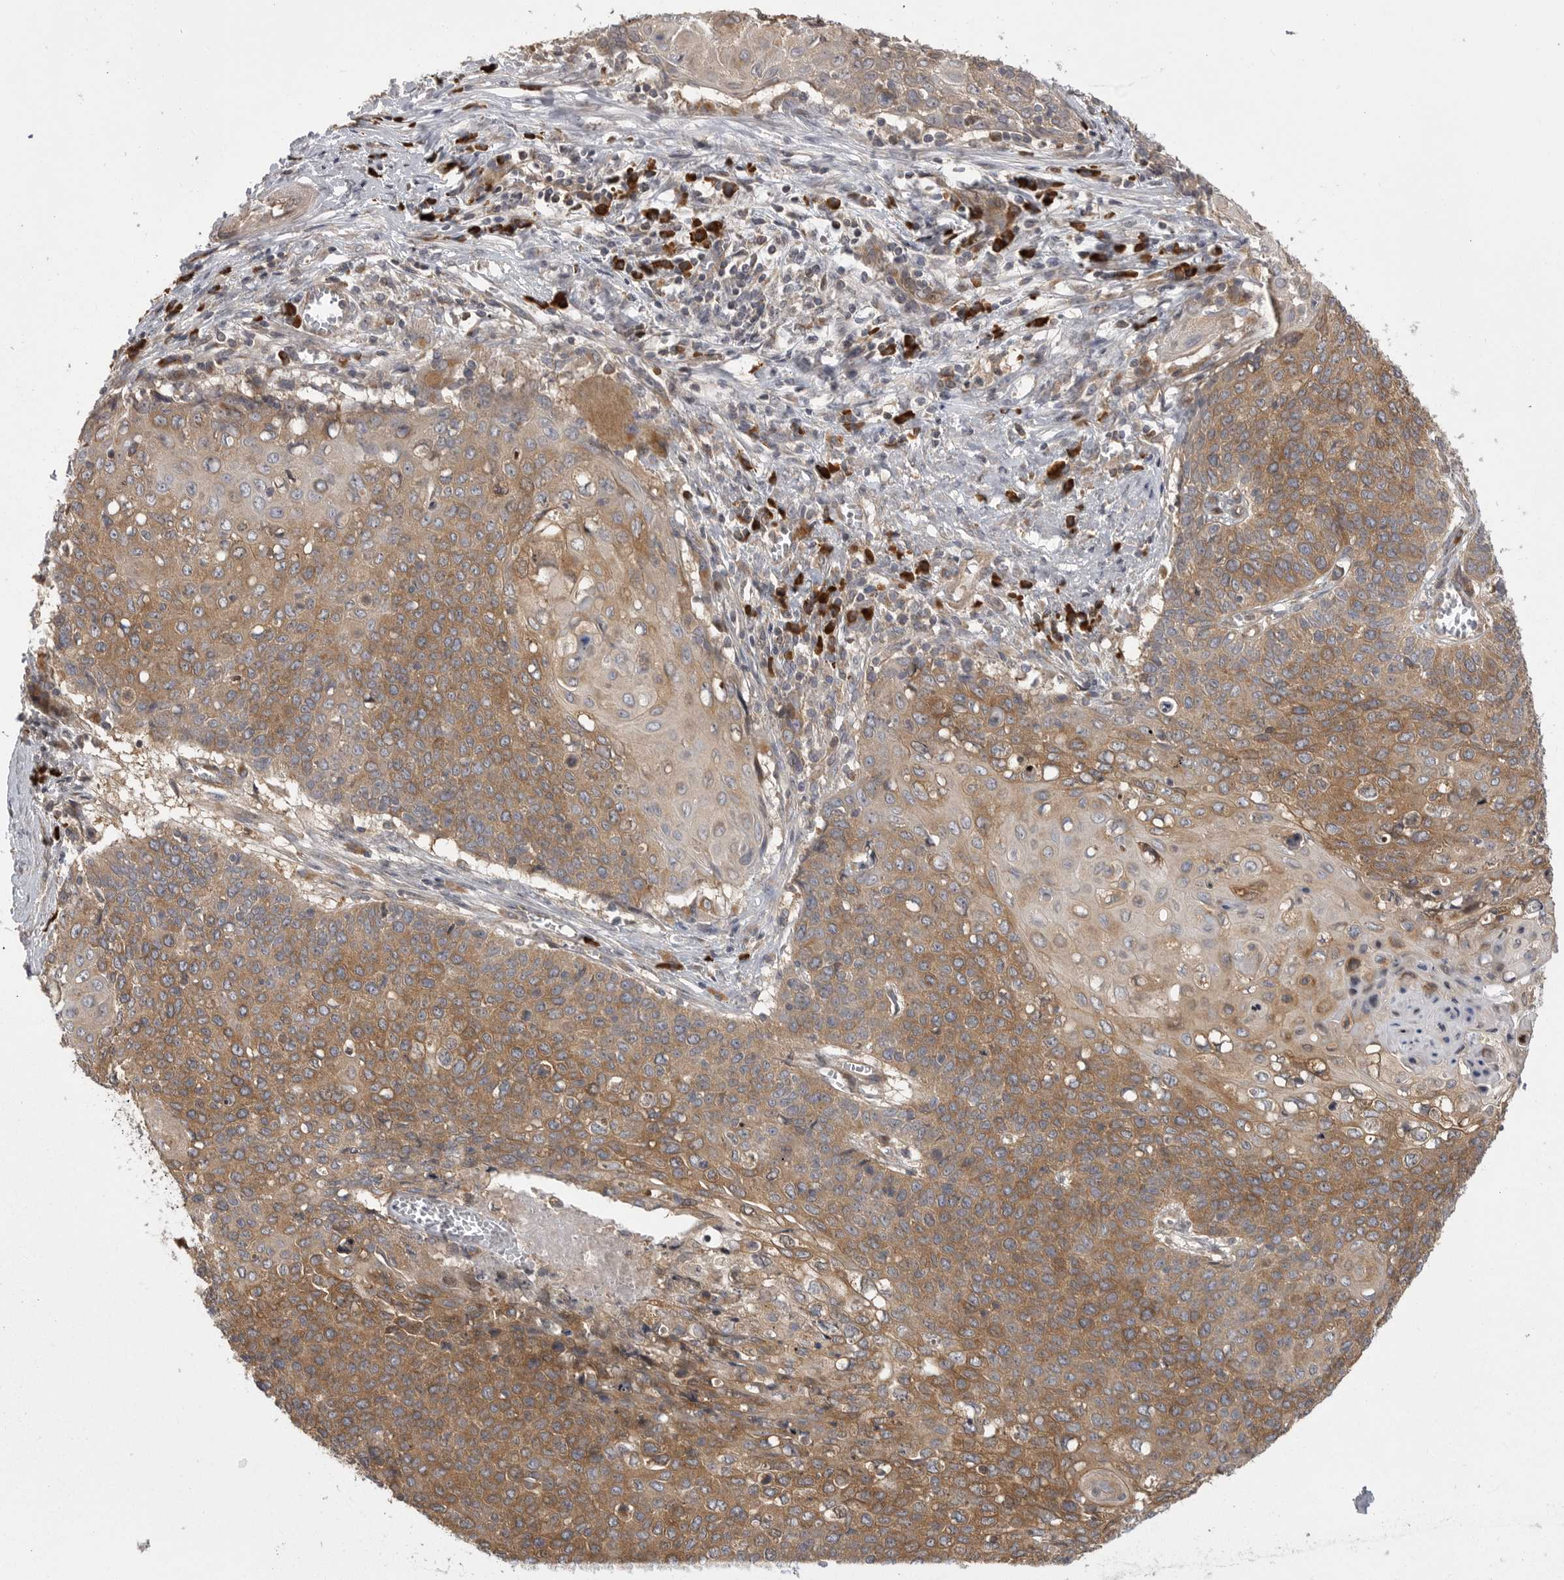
{"staining": {"intensity": "moderate", "quantity": ">75%", "location": "cytoplasmic/membranous"}, "tissue": "cervical cancer", "cell_type": "Tumor cells", "image_type": "cancer", "snomed": [{"axis": "morphology", "description": "Squamous cell carcinoma, NOS"}, {"axis": "topography", "description": "Cervix"}], "caption": "A medium amount of moderate cytoplasmic/membranous expression is present in about >75% of tumor cells in cervical squamous cell carcinoma tissue.", "gene": "OXR1", "patient": {"sex": "female", "age": 39}}